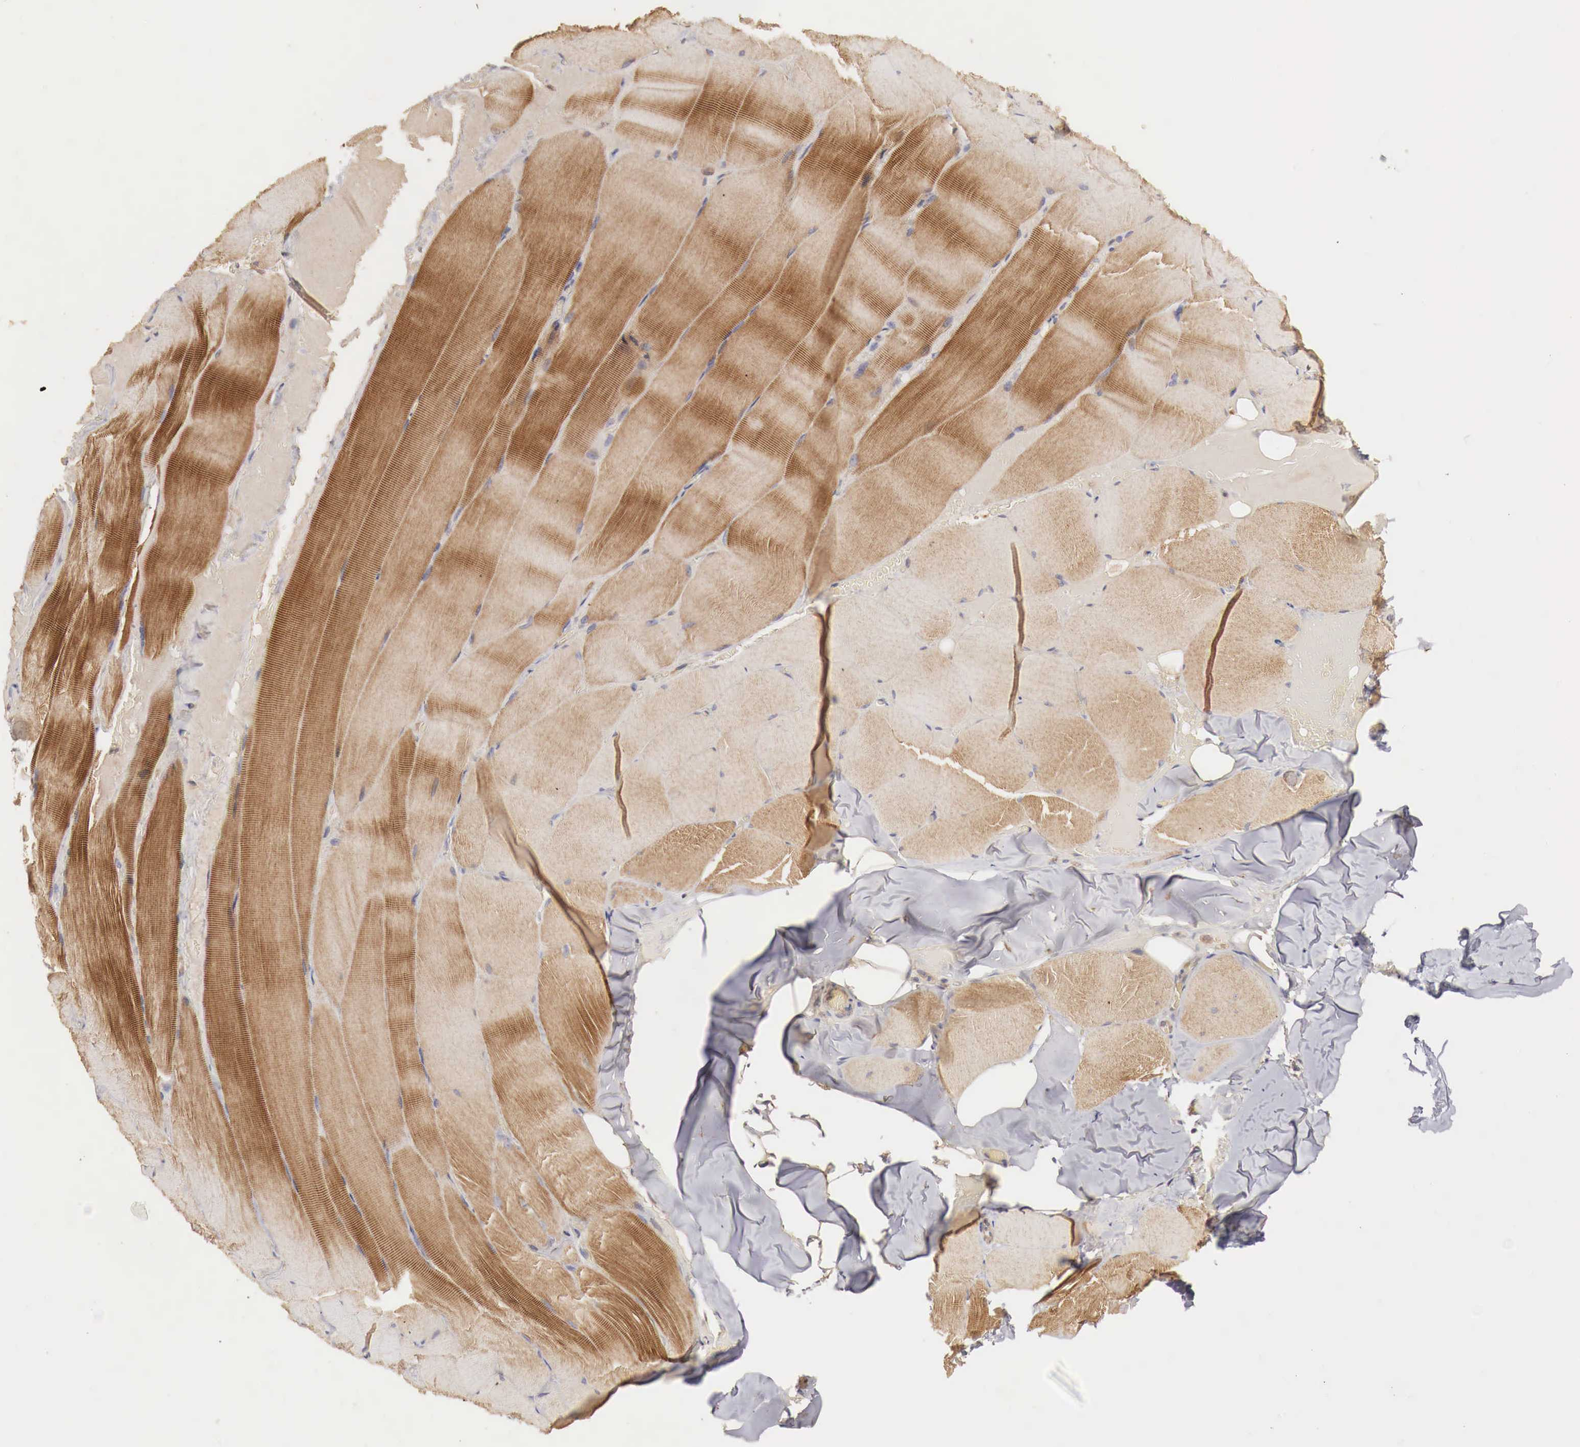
{"staining": {"intensity": "moderate", "quantity": "25%-75%", "location": "cytoplasmic/membranous"}, "tissue": "skeletal muscle", "cell_type": "Myocytes", "image_type": "normal", "snomed": [{"axis": "morphology", "description": "Normal tissue, NOS"}, {"axis": "topography", "description": "Skeletal muscle"}], "caption": "Brown immunohistochemical staining in normal human skeletal muscle exhibits moderate cytoplasmic/membranous expression in about 25%-75% of myocytes. Immunohistochemistry stains the protein of interest in brown and the nuclei are stained blue.", "gene": "ARMCX4", "patient": {"sex": "male", "age": 71}}